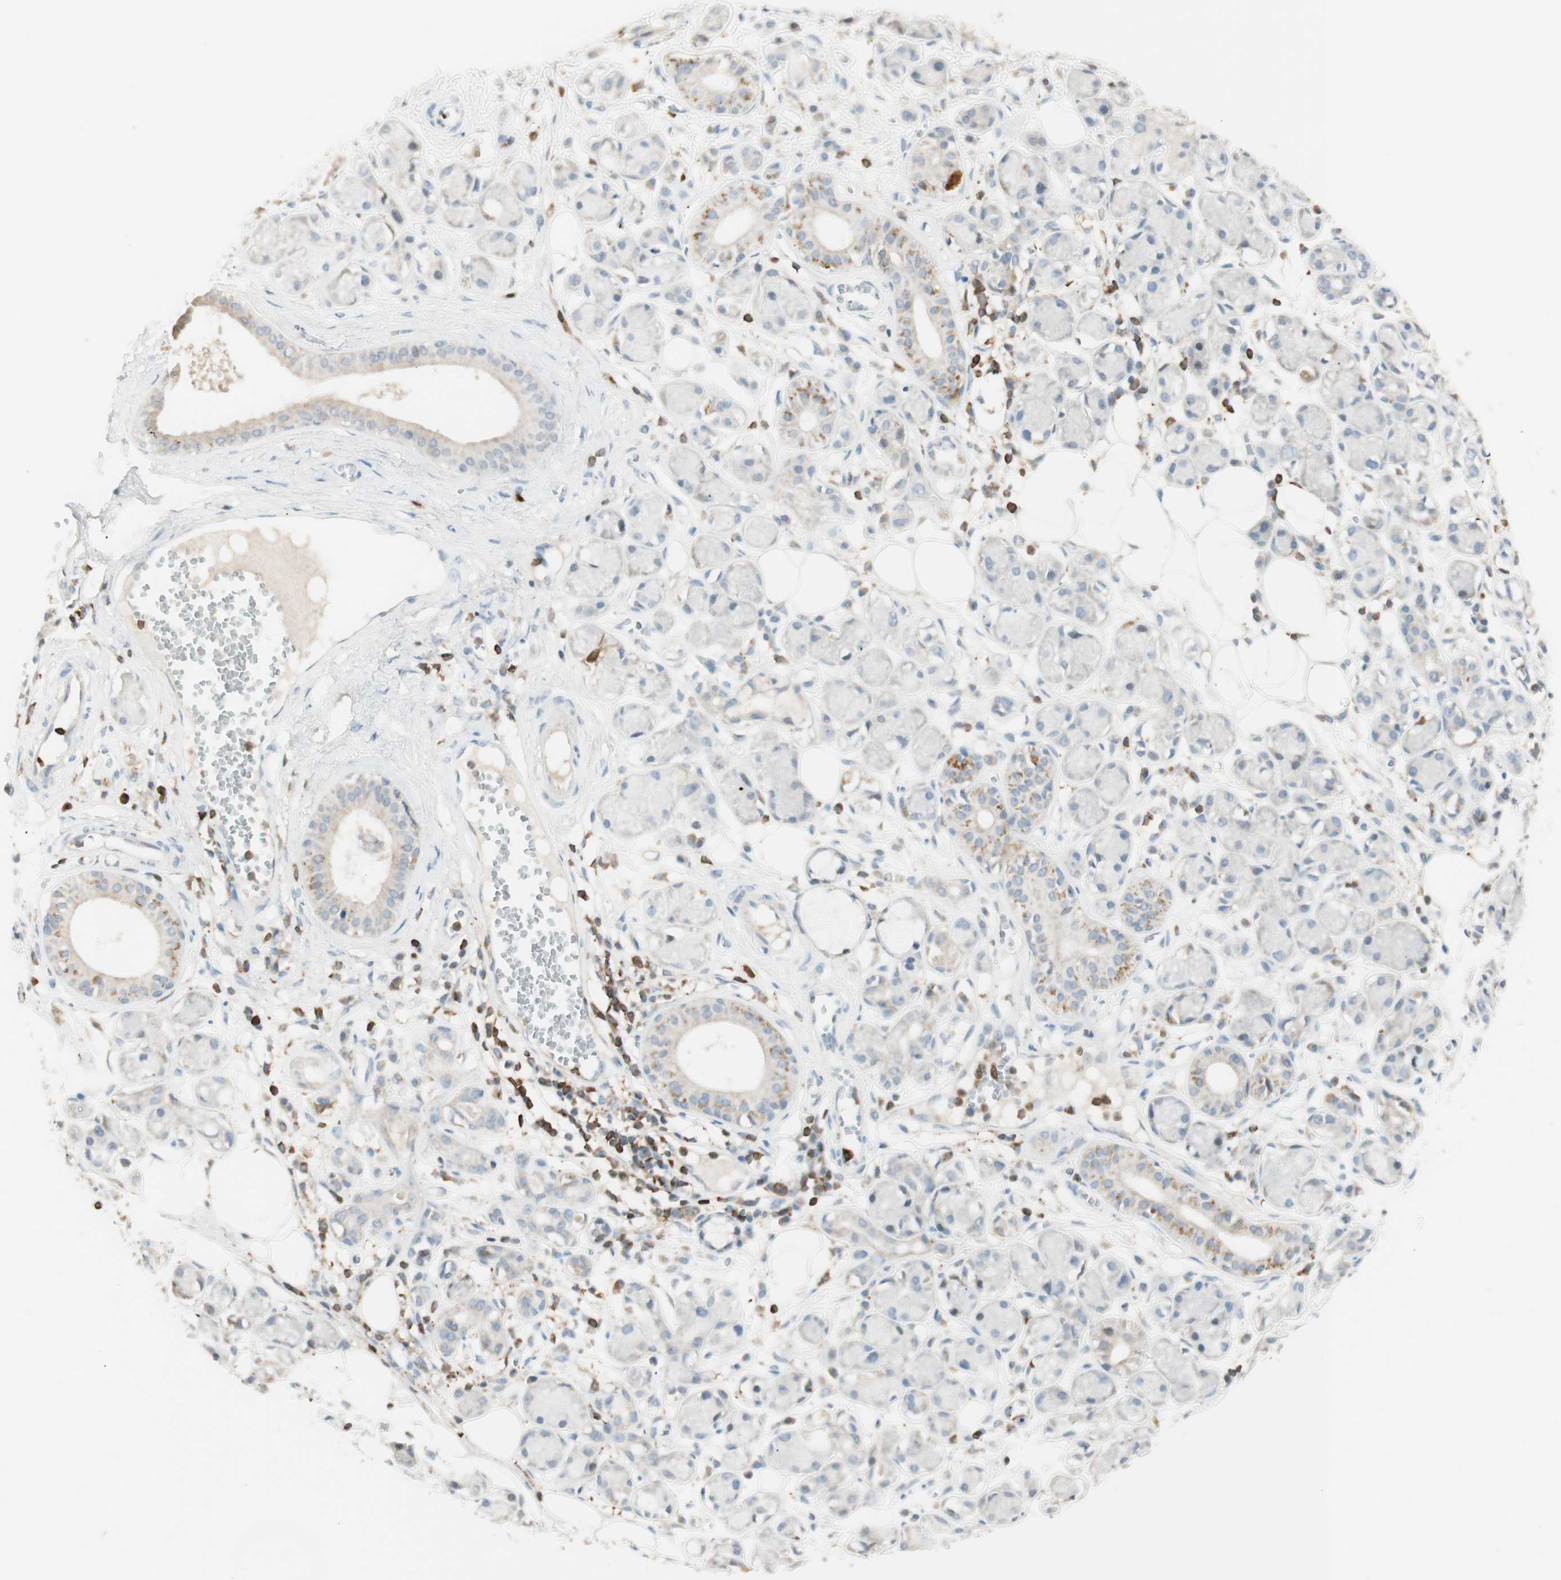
{"staining": {"intensity": "negative", "quantity": "none", "location": "none"}, "tissue": "adipose tissue", "cell_type": "Adipocytes", "image_type": "normal", "snomed": [{"axis": "morphology", "description": "Normal tissue, NOS"}, {"axis": "morphology", "description": "Inflammation, NOS"}, {"axis": "topography", "description": "Vascular tissue"}, {"axis": "topography", "description": "Salivary gland"}], "caption": "Immunohistochemical staining of unremarkable adipose tissue shows no significant staining in adipocytes. Nuclei are stained in blue.", "gene": "HPGD", "patient": {"sex": "female", "age": 75}}